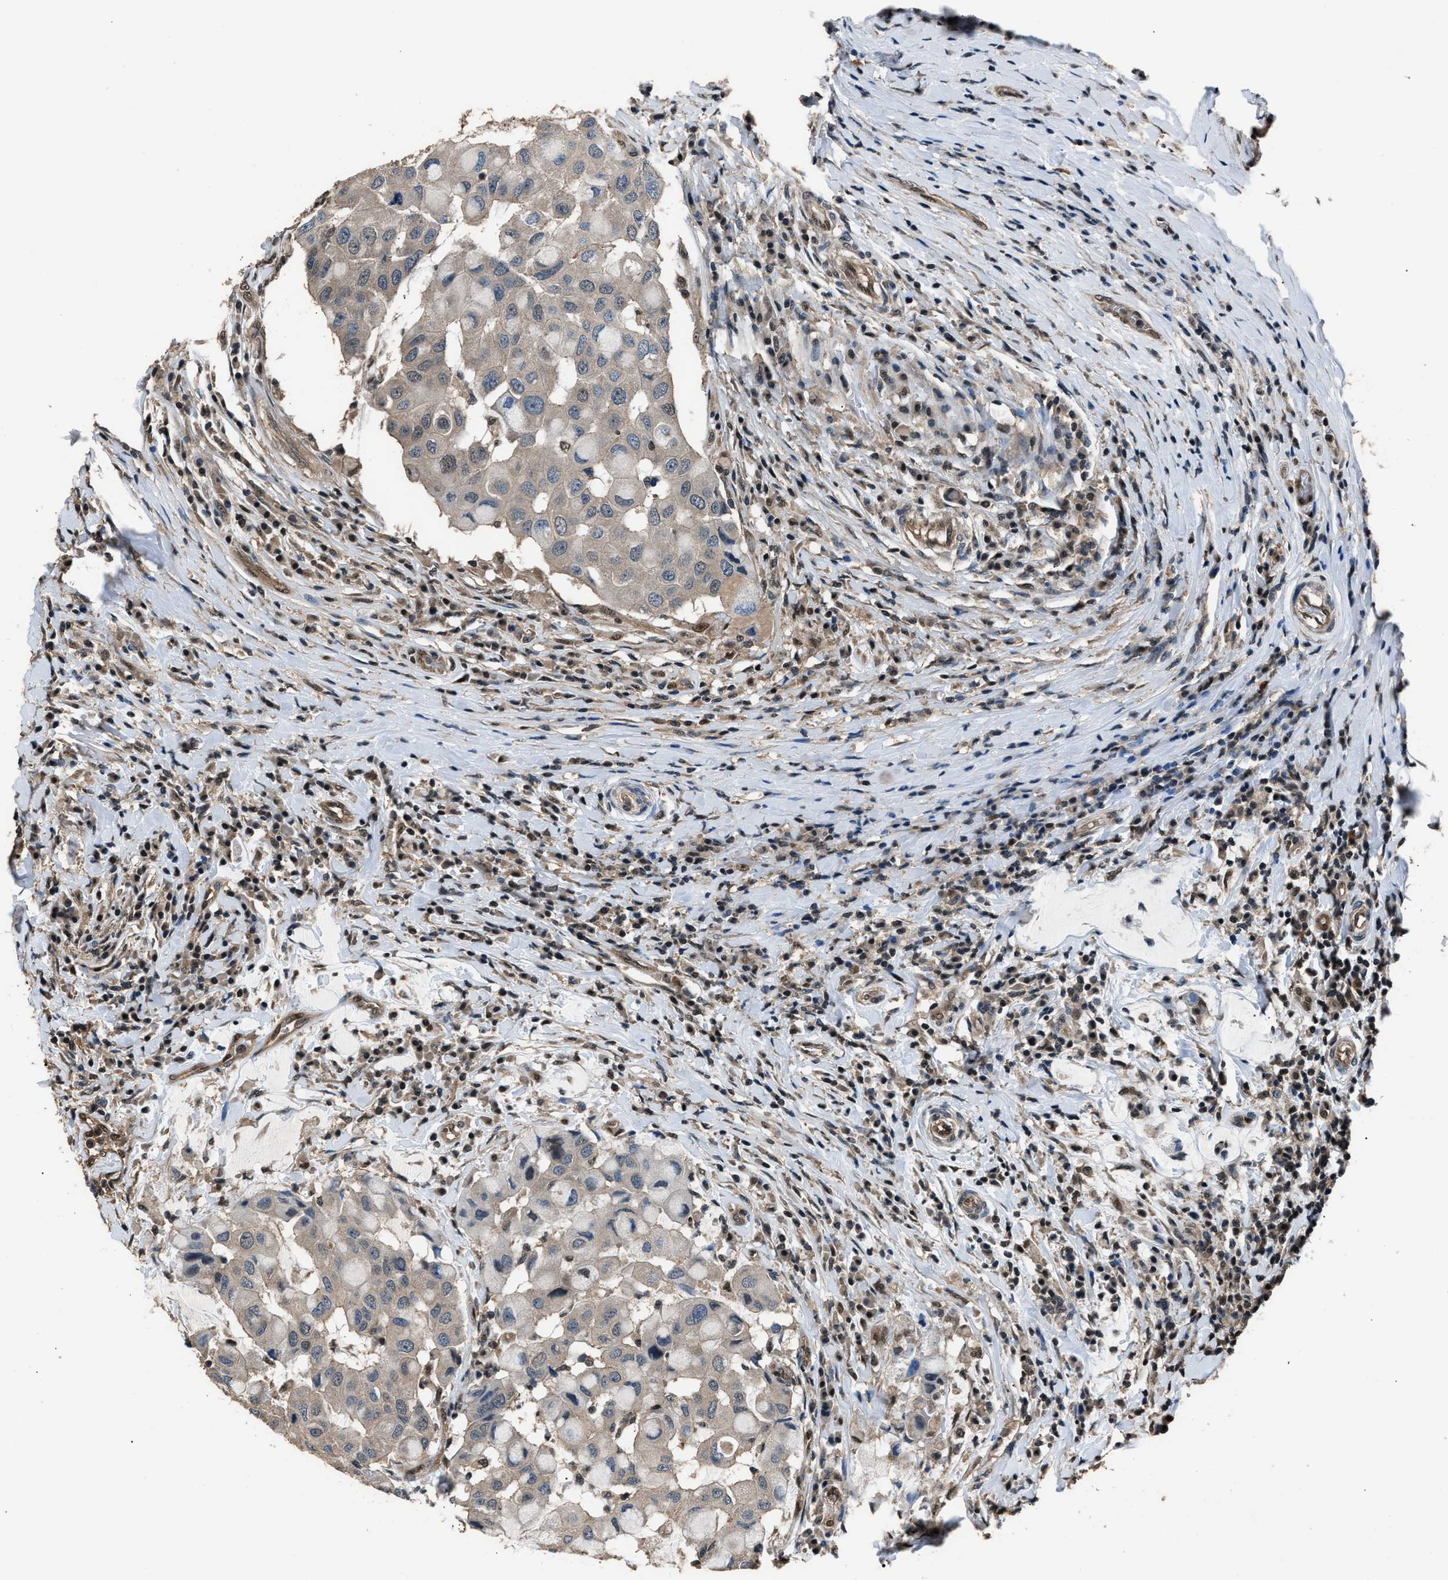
{"staining": {"intensity": "weak", "quantity": "25%-75%", "location": "cytoplasmic/membranous"}, "tissue": "breast cancer", "cell_type": "Tumor cells", "image_type": "cancer", "snomed": [{"axis": "morphology", "description": "Duct carcinoma"}, {"axis": "topography", "description": "Breast"}], "caption": "Immunohistochemistry (IHC) of human breast cancer reveals low levels of weak cytoplasmic/membranous staining in approximately 25%-75% of tumor cells.", "gene": "DFFA", "patient": {"sex": "female", "age": 27}}